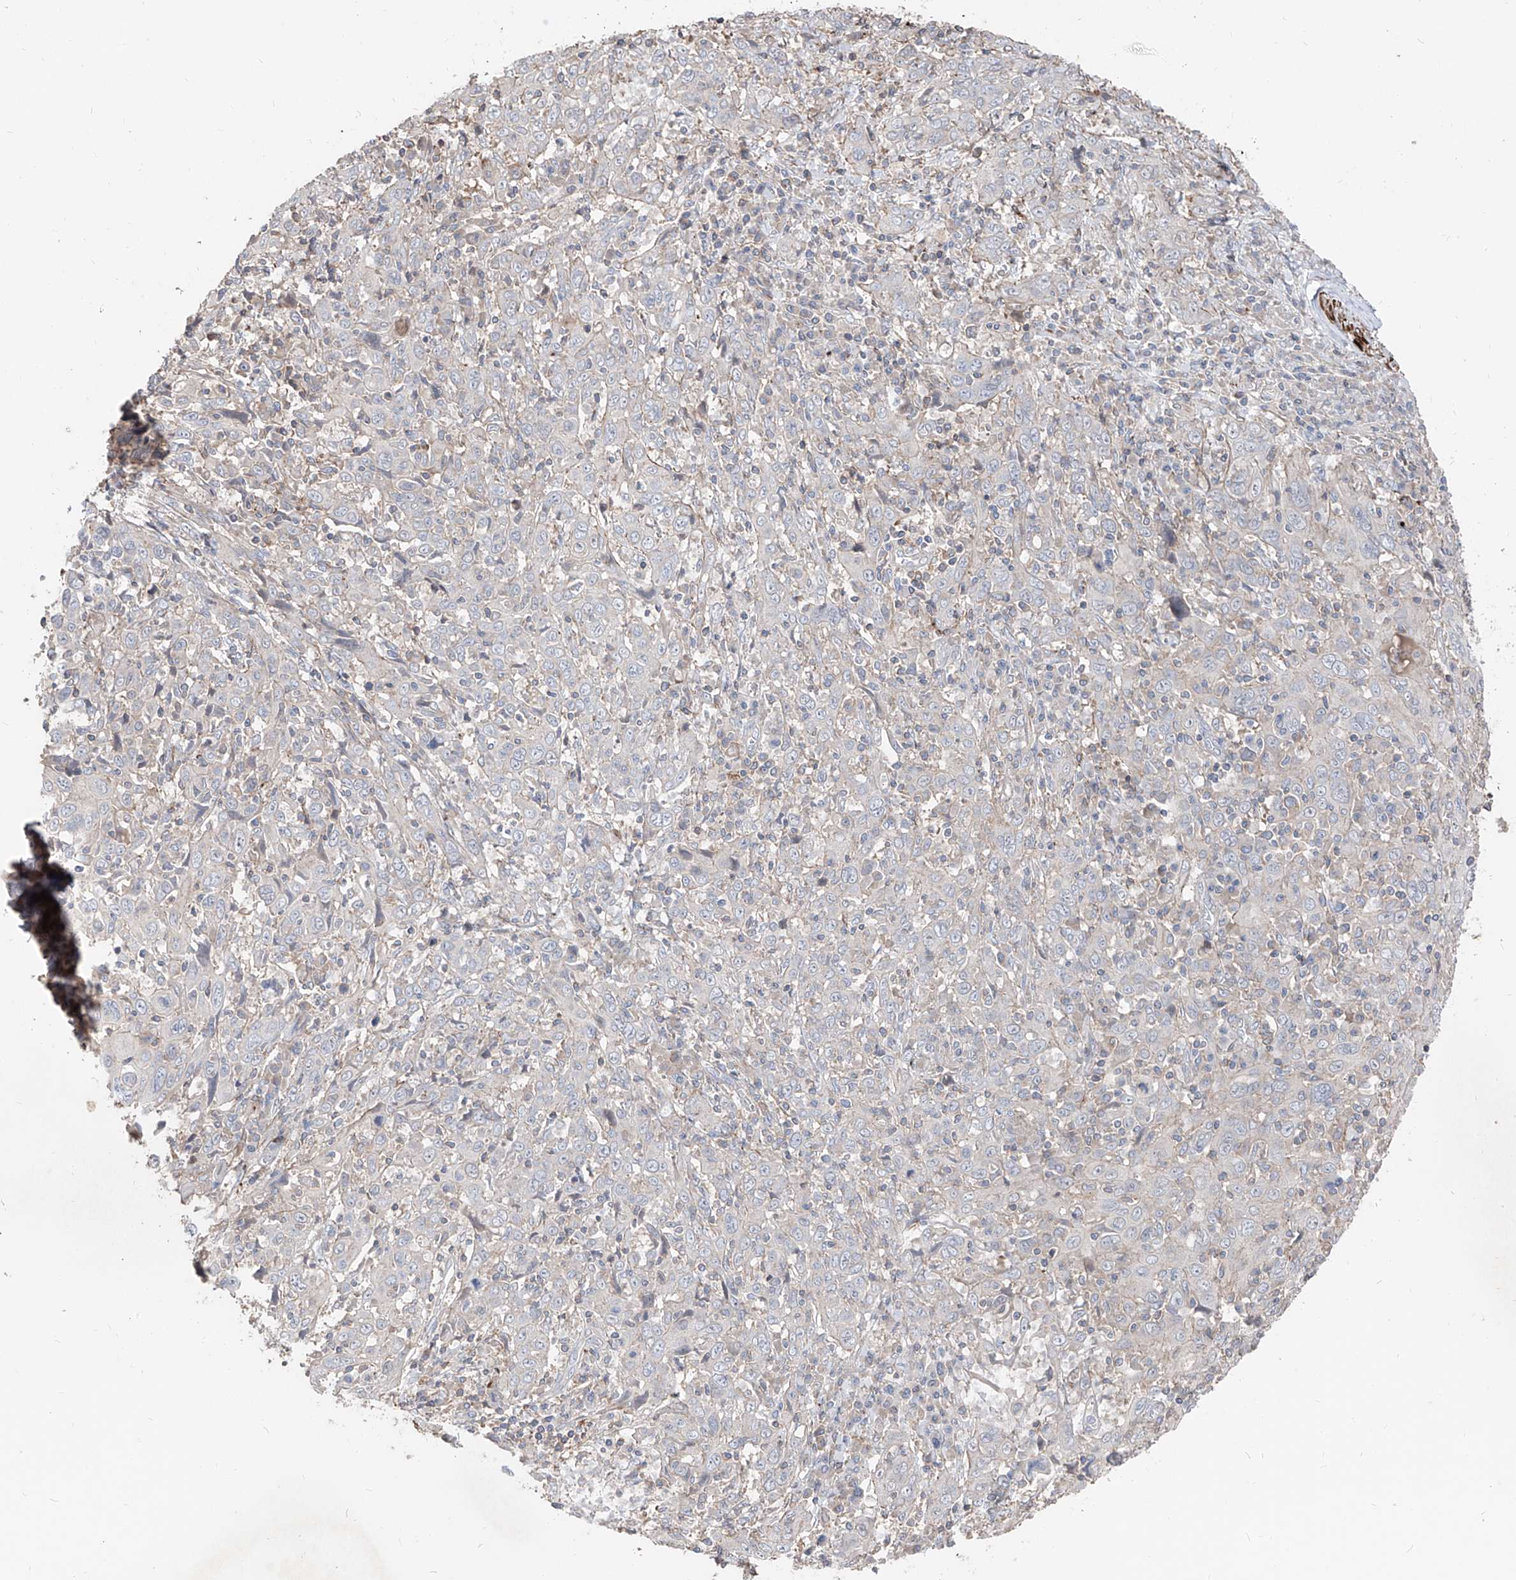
{"staining": {"intensity": "negative", "quantity": "none", "location": "none"}, "tissue": "cervical cancer", "cell_type": "Tumor cells", "image_type": "cancer", "snomed": [{"axis": "morphology", "description": "Squamous cell carcinoma, NOS"}, {"axis": "topography", "description": "Cervix"}], "caption": "IHC micrograph of neoplastic tissue: squamous cell carcinoma (cervical) stained with DAB (3,3'-diaminobenzidine) reveals no significant protein positivity in tumor cells. (Stains: DAB IHC with hematoxylin counter stain, Microscopy: brightfield microscopy at high magnification).", "gene": "UFD1", "patient": {"sex": "female", "age": 46}}